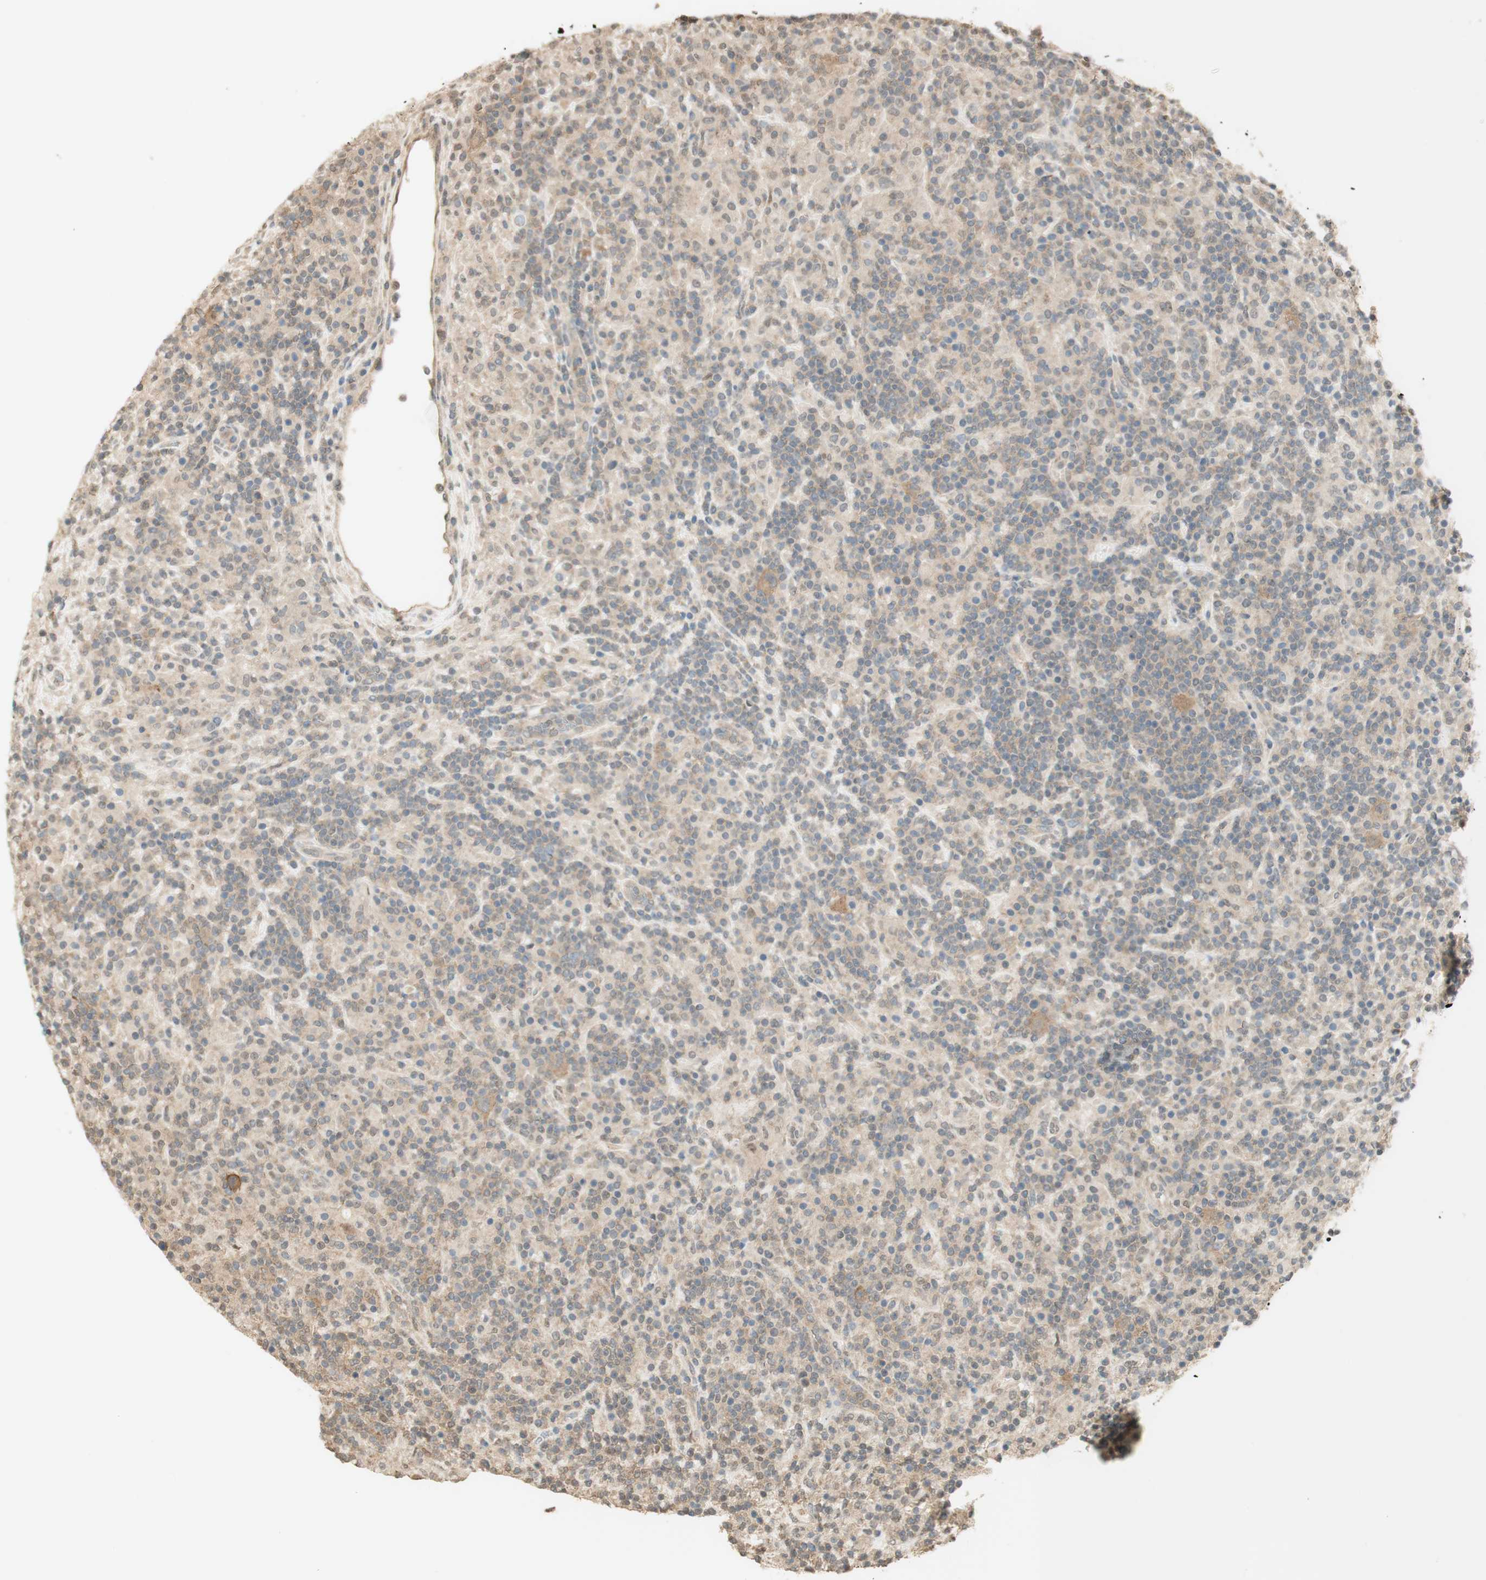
{"staining": {"intensity": "moderate", "quantity": ">75%", "location": "cytoplasmic/membranous"}, "tissue": "lymphoma", "cell_type": "Tumor cells", "image_type": "cancer", "snomed": [{"axis": "morphology", "description": "Hodgkin's disease, NOS"}, {"axis": "topography", "description": "Lymph node"}], "caption": "This photomicrograph exhibits IHC staining of human lymphoma, with medium moderate cytoplasmic/membranous positivity in approximately >75% of tumor cells.", "gene": "SPINT2", "patient": {"sex": "male", "age": 70}}